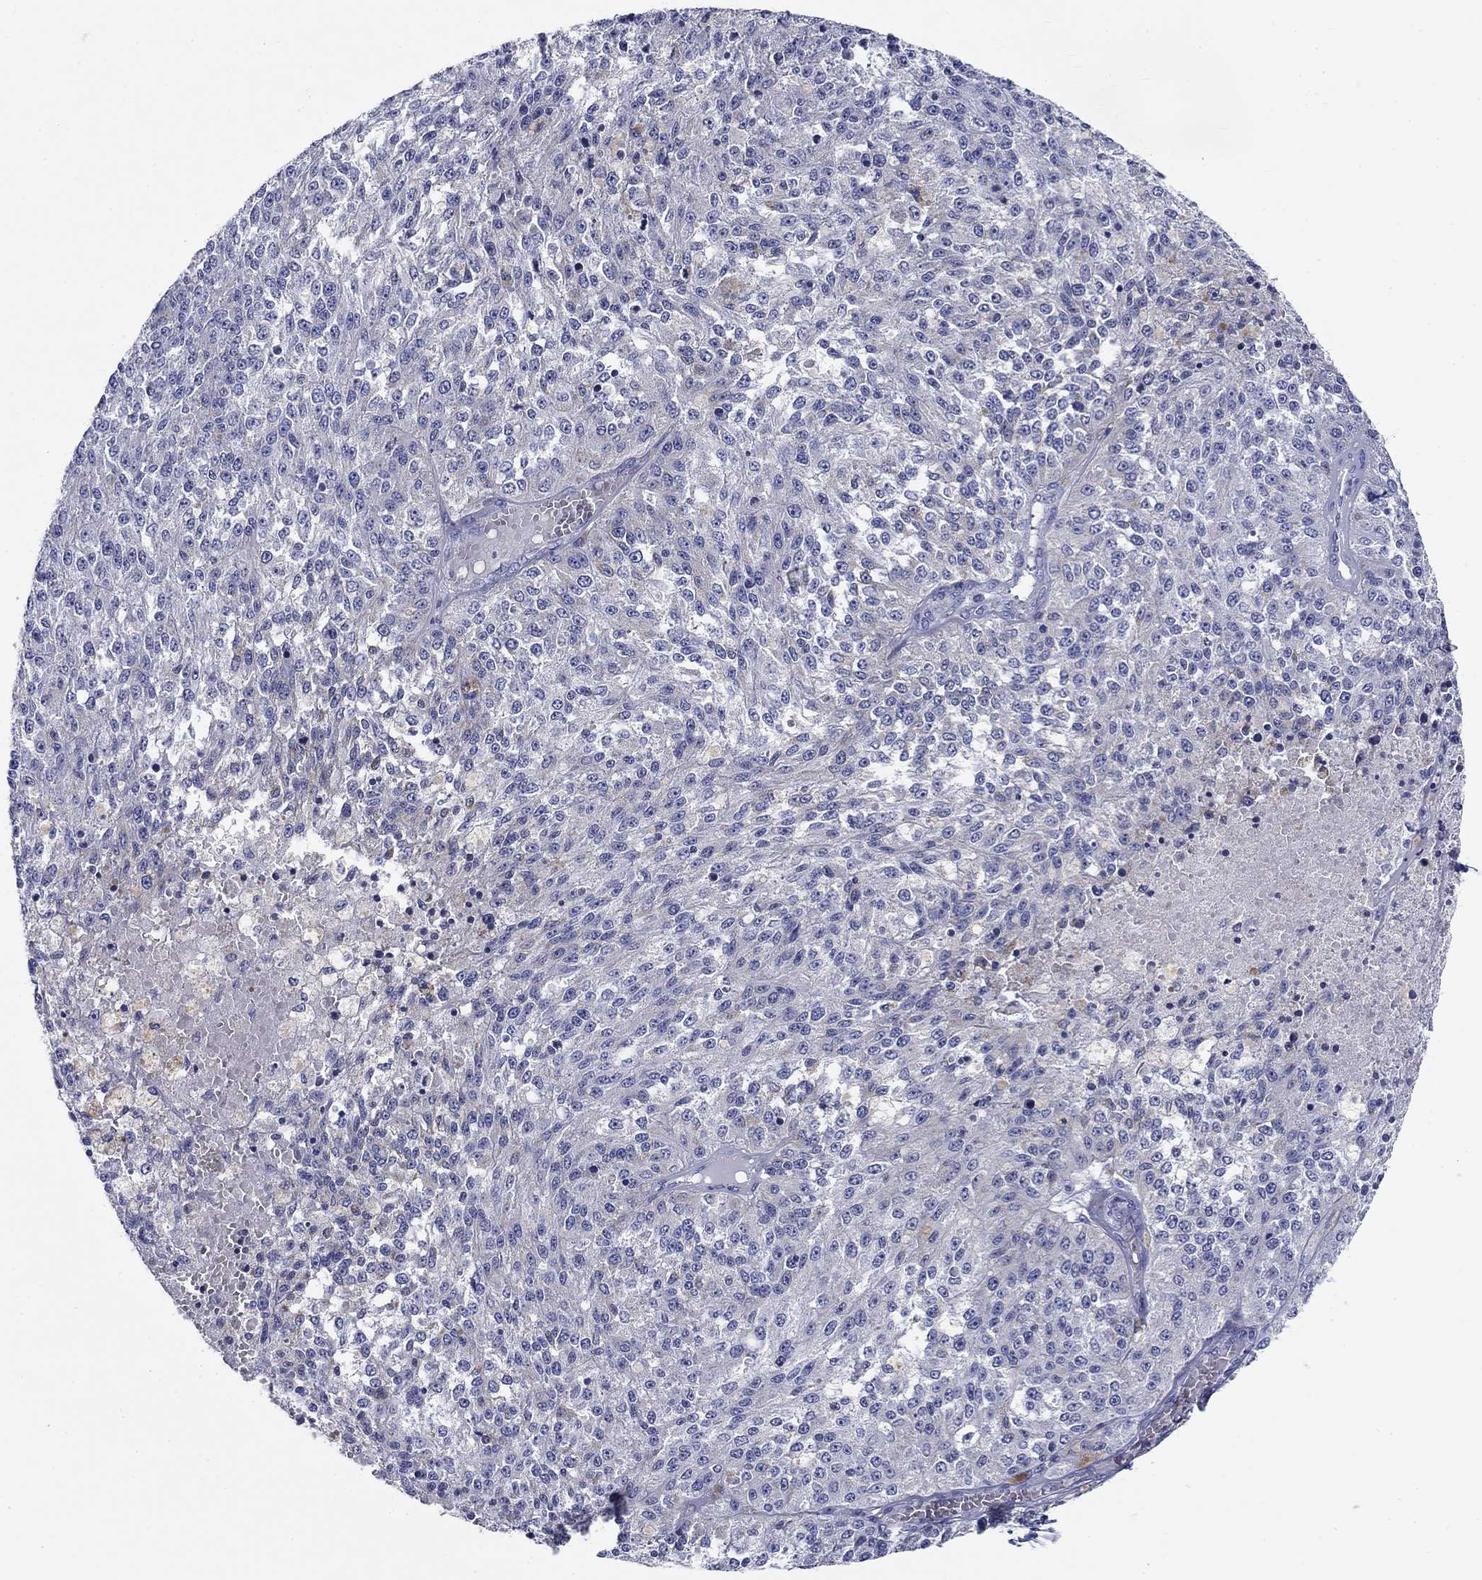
{"staining": {"intensity": "negative", "quantity": "none", "location": "none"}, "tissue": "melanoma", "cell_type": "Tumor cells", "image_type": "cancer", "snomed": [{"axis": "morphology", "description": "Malignant melanoma, Metastatic site"}, {"axis": "topography", "description": "Lymph node"}], "caption": "Immunohistochemistry (IHC) of melanoma demonstrates no staining in tumor cells.", "gene": "UPB1", "patient": {"sex": "female", "age": 64}}